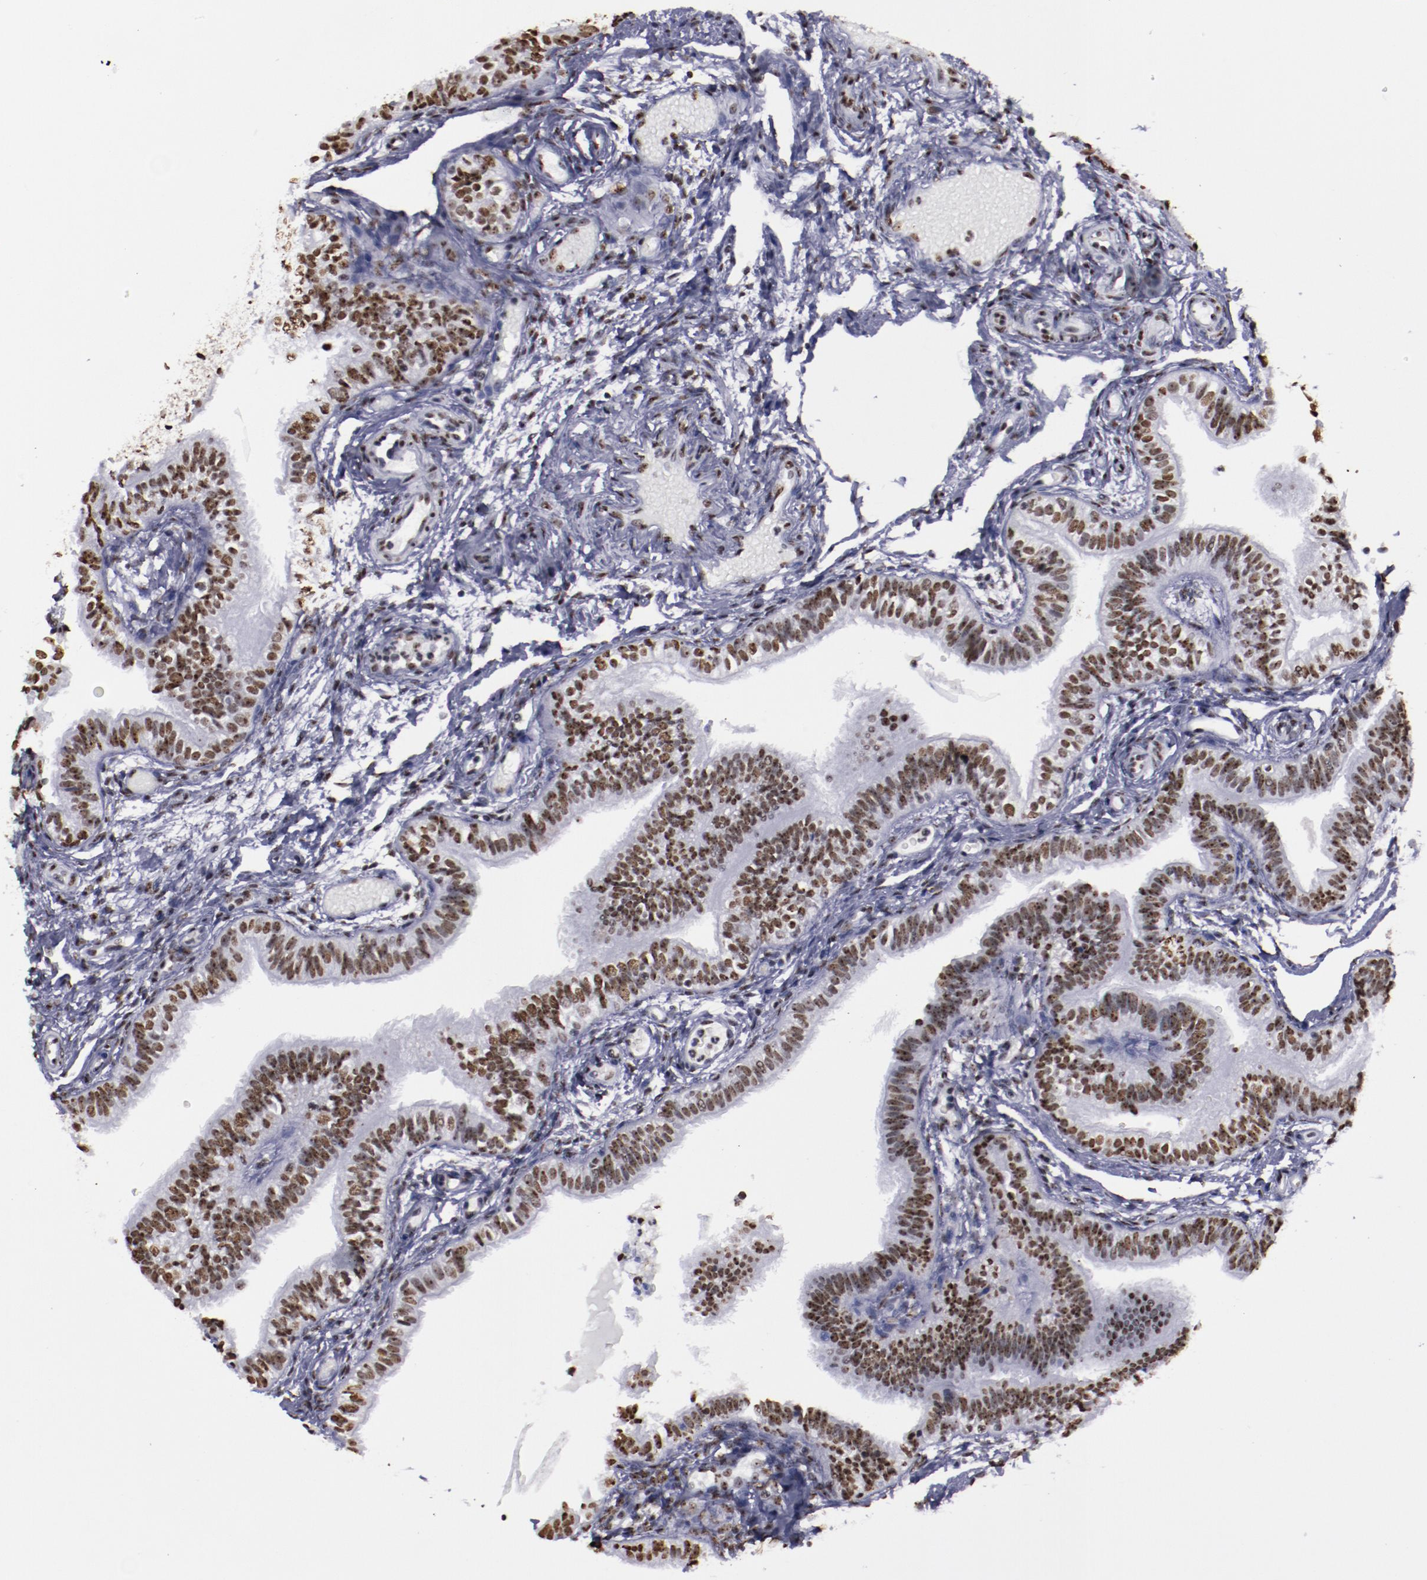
{"staining": {"intensity": "strong", "quantity": ">75%", "location": "nuclear"}, "tissue": "fallopian tube", "cell_type": "Glandular cells", "image_type": "normal", "snomed": [{"axis": "morphology", "description": "Normal tissue, NOS"}, {"axis": "morphology", "description": "Dermoid, NOS"}, {"axis": "topography", "description": "Fallopian tube"}], "caption": "Immunohistochemical staining of unremarkable fallopian tube shows high levels of strong nuclear staining in approximately >75% of glandular cells. Using DAB (3,3'-diaminobenzidine) (brown) and hematoxylin (blue) stains, captured at high magnification using brightfield microscopy.", "gene": "HNRNPA1L3", "patient": {"sex": "female", "age": 33}}